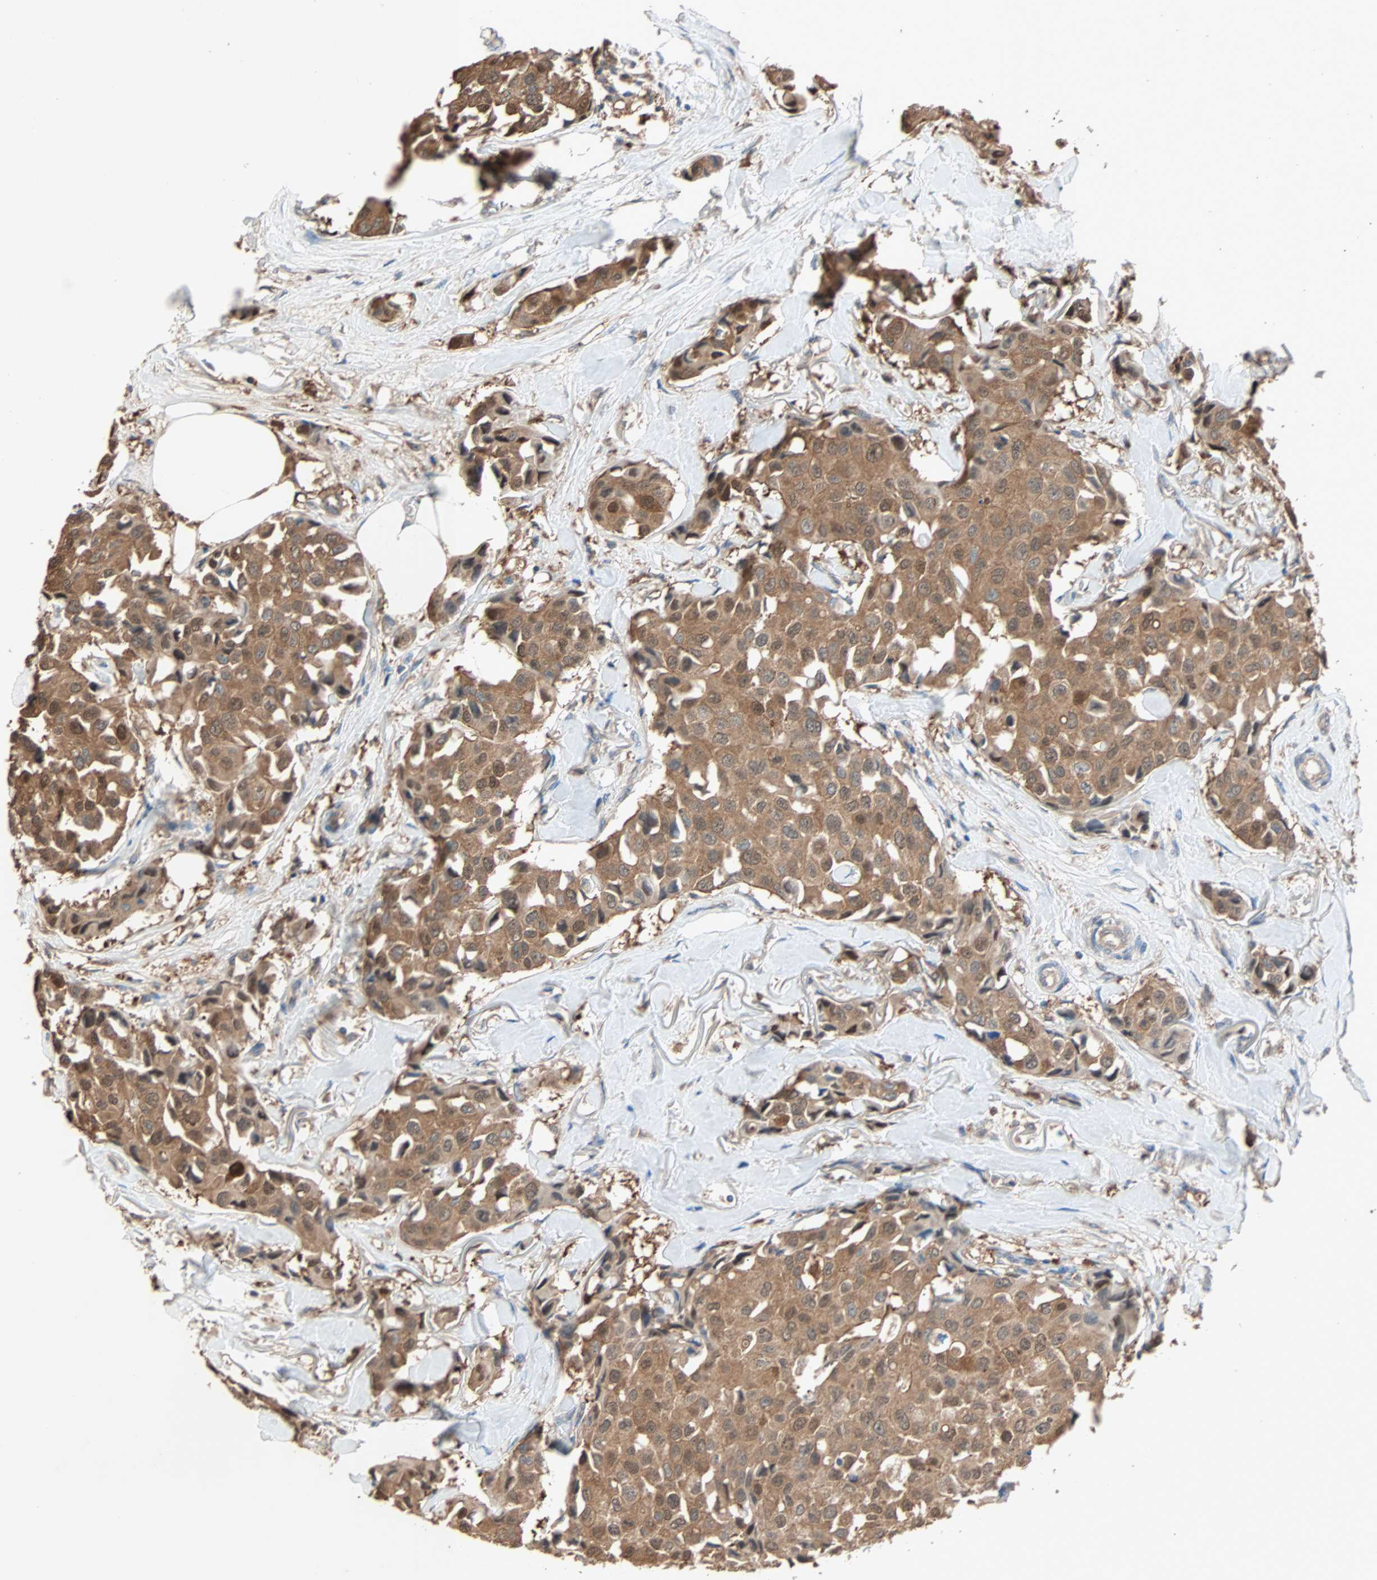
{"staining": {"intensity": "strong", "quantity": ">75%", "location": "cytoplasmic/membranous,nuclear"}, "tissue": "breast cancer", "cell_type": "Tumor cells", "image_type": "cancer", "snomed": [{"axis": "morphology", "description": "Duct carcinoma"}, {"axis": "topography", "description": "Breast"}], "caption": "A brown stain labels strong cytoplasmic/membranous and nuclear positivity of a protein in human breast infiltrating ductal carcinoma tumor cells.", "gene": "PRDX1", "patient": {"sex": "female", "age": 80}}